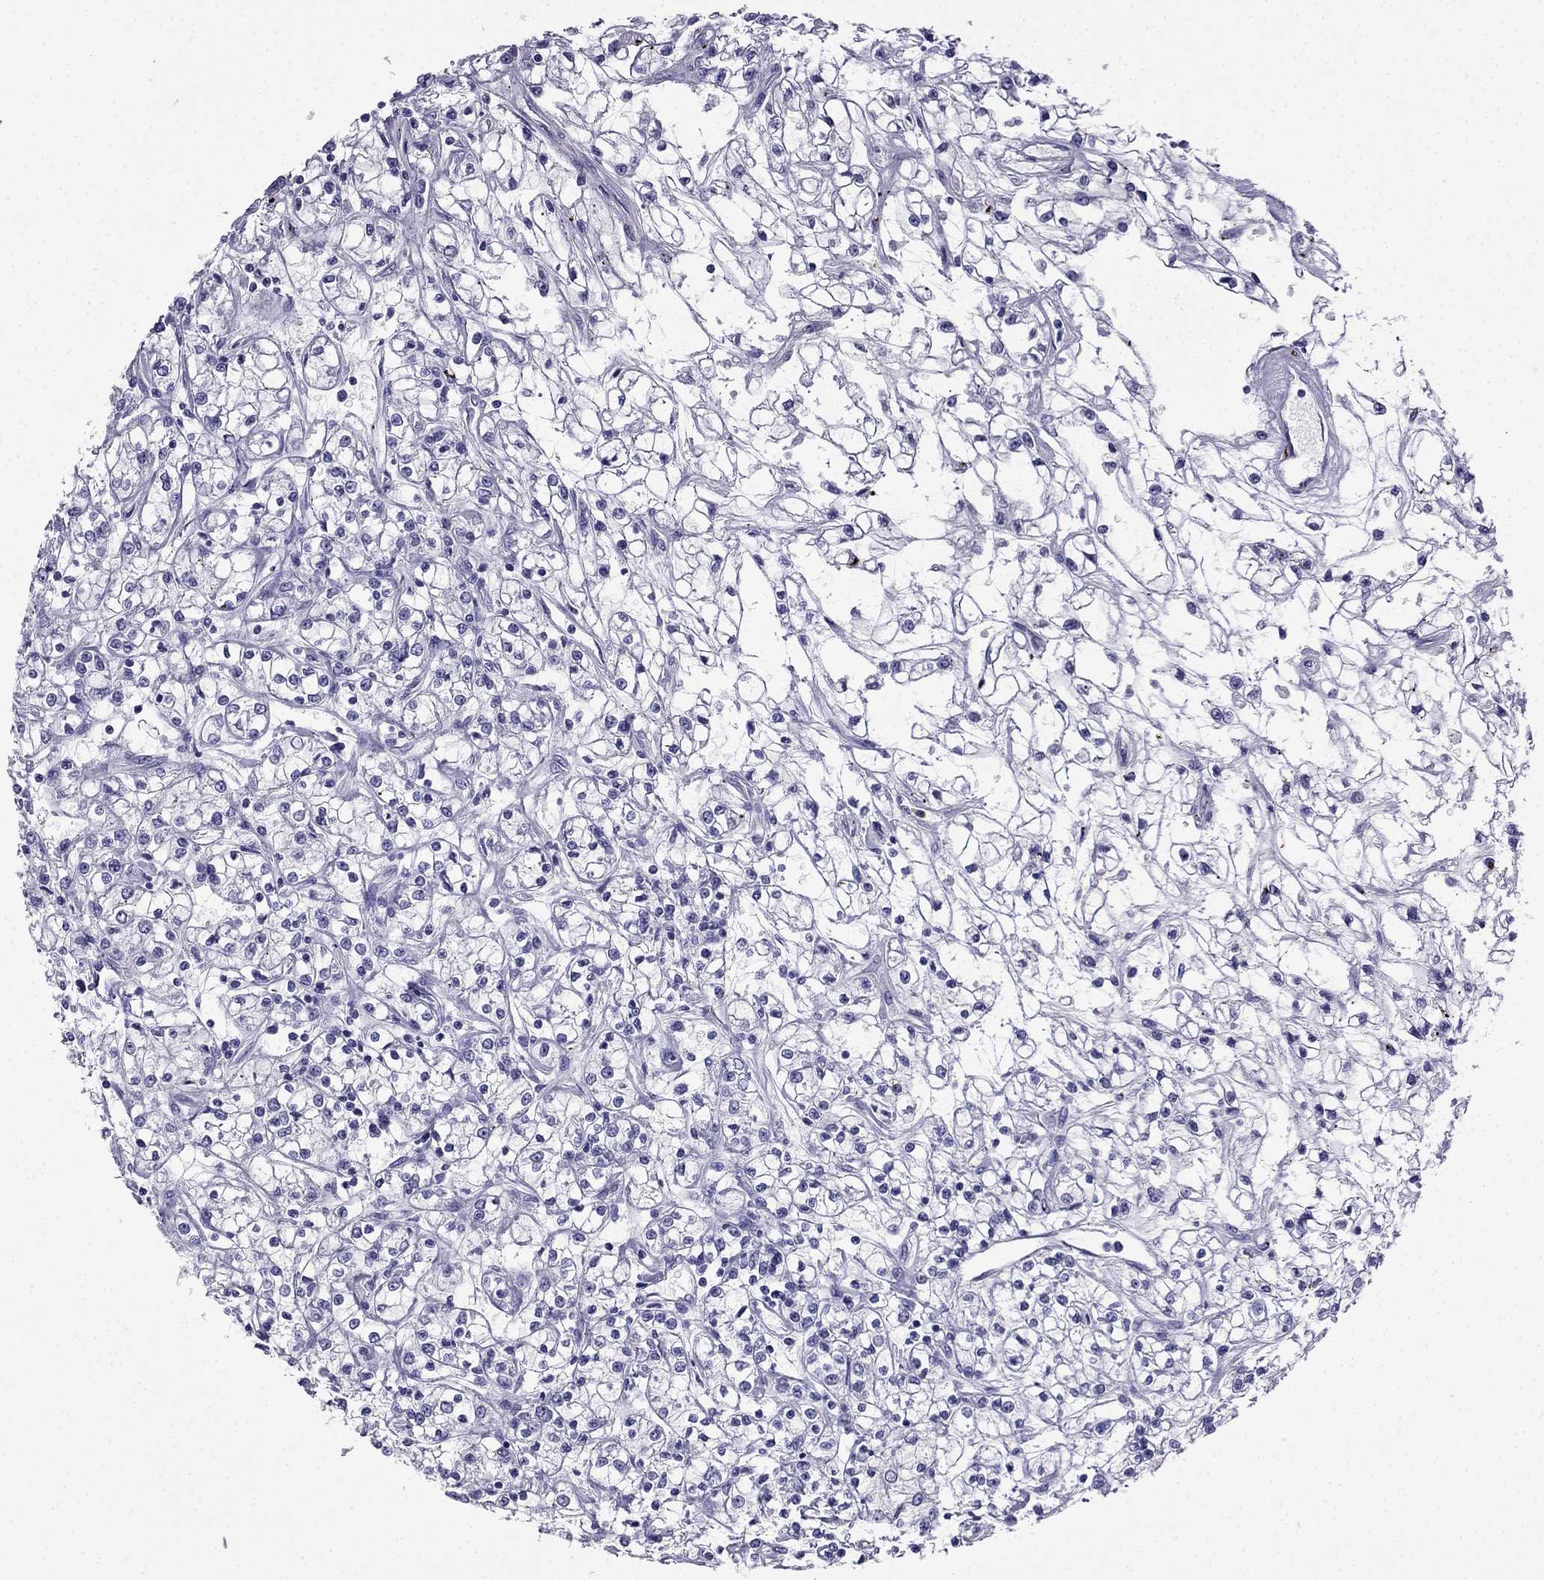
{"staining": {"intensity": "negative", "quantity": "none", "location": "none"}, "tissue": "renal cancer", "cell_type": "Tumor cells", "image_type": "cancer", "snomed": [{"axis": "morphology", "description": "Adenocarcinoma, NOS"}, {"axis": "topography", "description": "Kidney"}], "caption": "Immunohistochemical staining of renal adenocarcinoma reveals no significant expression in tumor cells.", "gene": "CDHR4", "patient": {"sex": "female", "age": 59}}